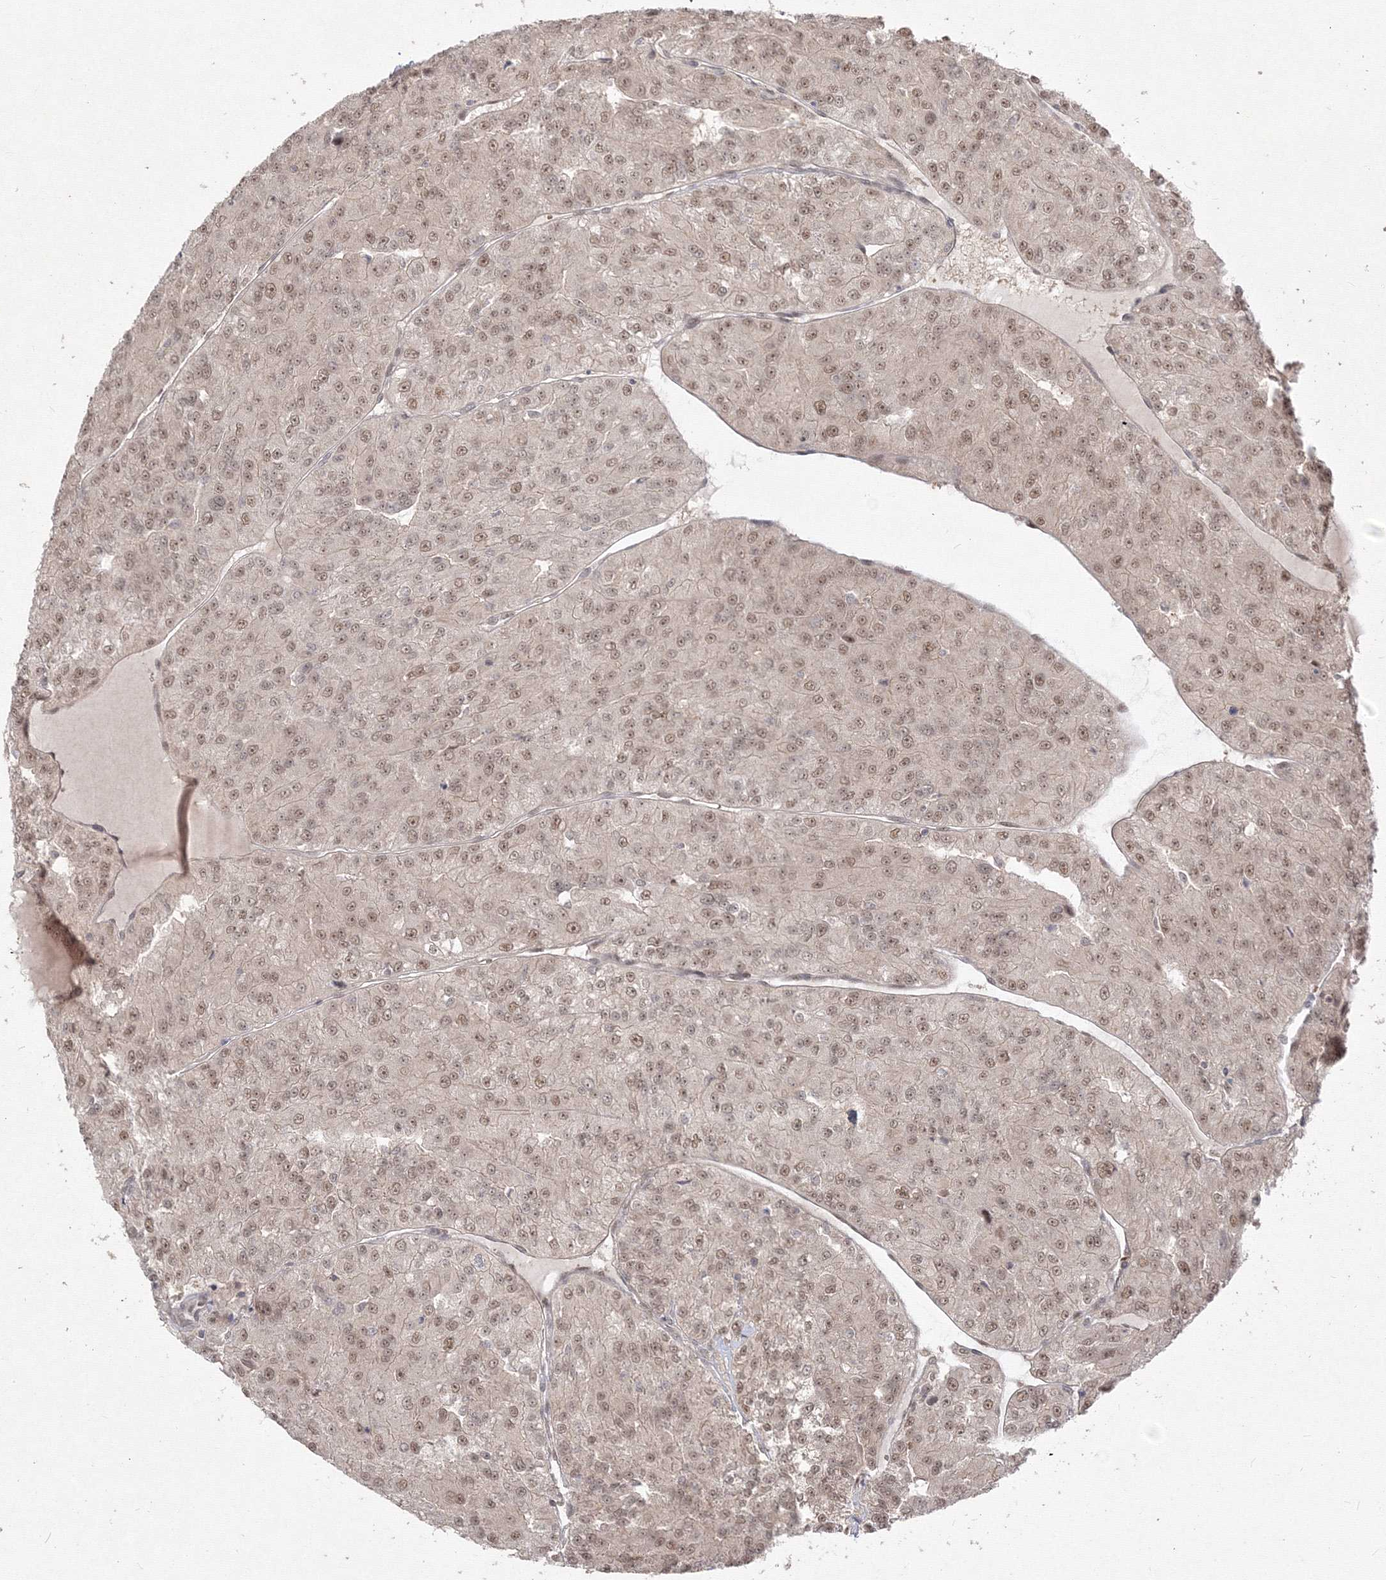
{"staining": {"intensity": "moderate", "quantity": ">75%", "location": "nuclear"}, "tissue": "renal cancer", "cell_type": "Tumor cells", "image_type": "cancer", "snomed": [{"axis": "morphology", "description": "Adenocarcinoma, NOS"}, {"axis": "topography", "description": "Kidney"}], "caption": "IHC (DAB) staining of adenocarcinoma (renal) demonstrates moderate nuclear protein staining in about >75% of tumor cells.", "gene": "COPS4", "patient": {"sex": "female", "age": 63}}